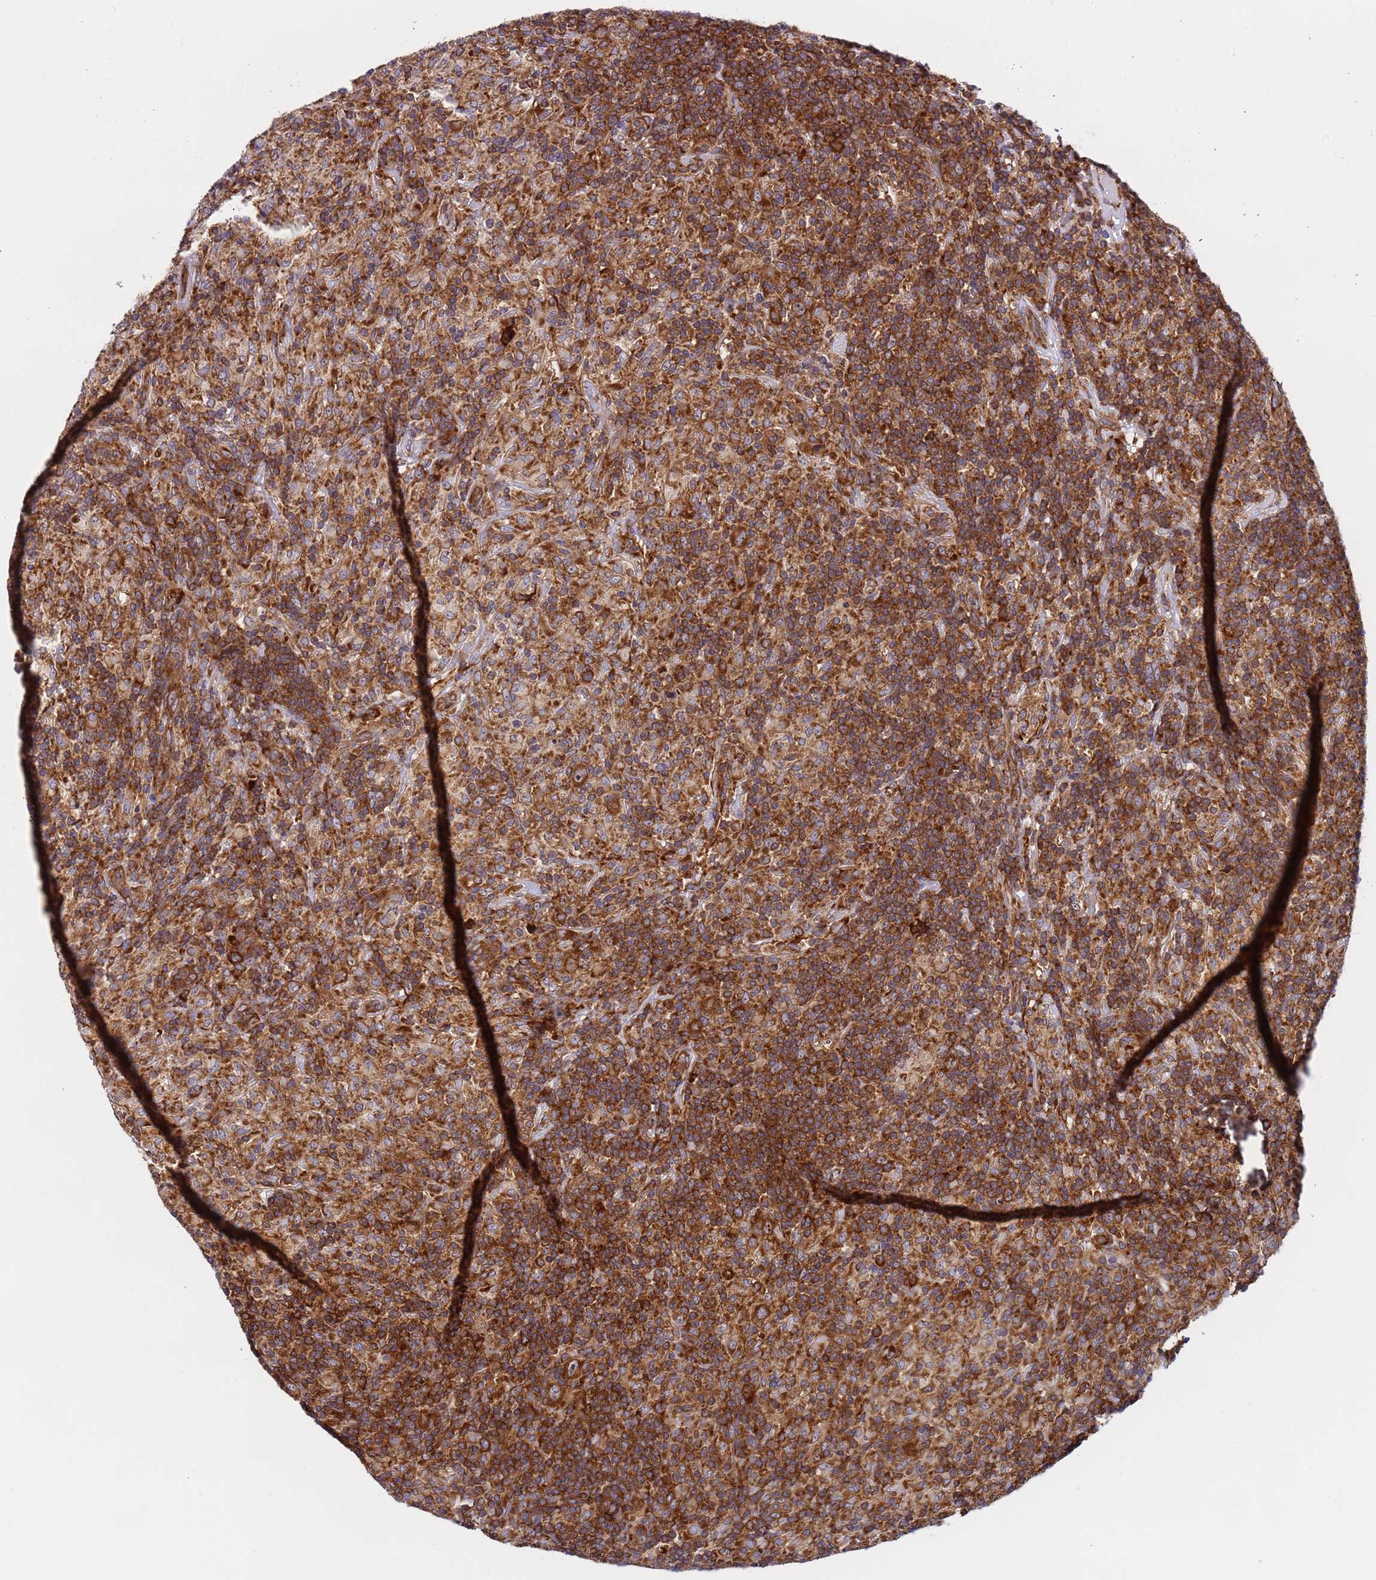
{"staining": {"intensity": "strong", "quantity": ">75%", "location": "cytoplasmic/membranous"}, "tissue": "lymphoma", "cell_type": "Tumor cells", "image_type": "cancer", "snomed": [{"axis": "morphology", "description": "Hodgkin's disease, NOS"}, {"axis": "topography", "description": "Lymph node"}], "caption": "The immunohistochemical stain shows strong cytoplasmic/membranous expression in tumor cells of lymphoma tissue. (IHC, brightfield microscopy, high magnification).", "gene": "RPL36", "patient": {"sex": "male", "age": 70}}